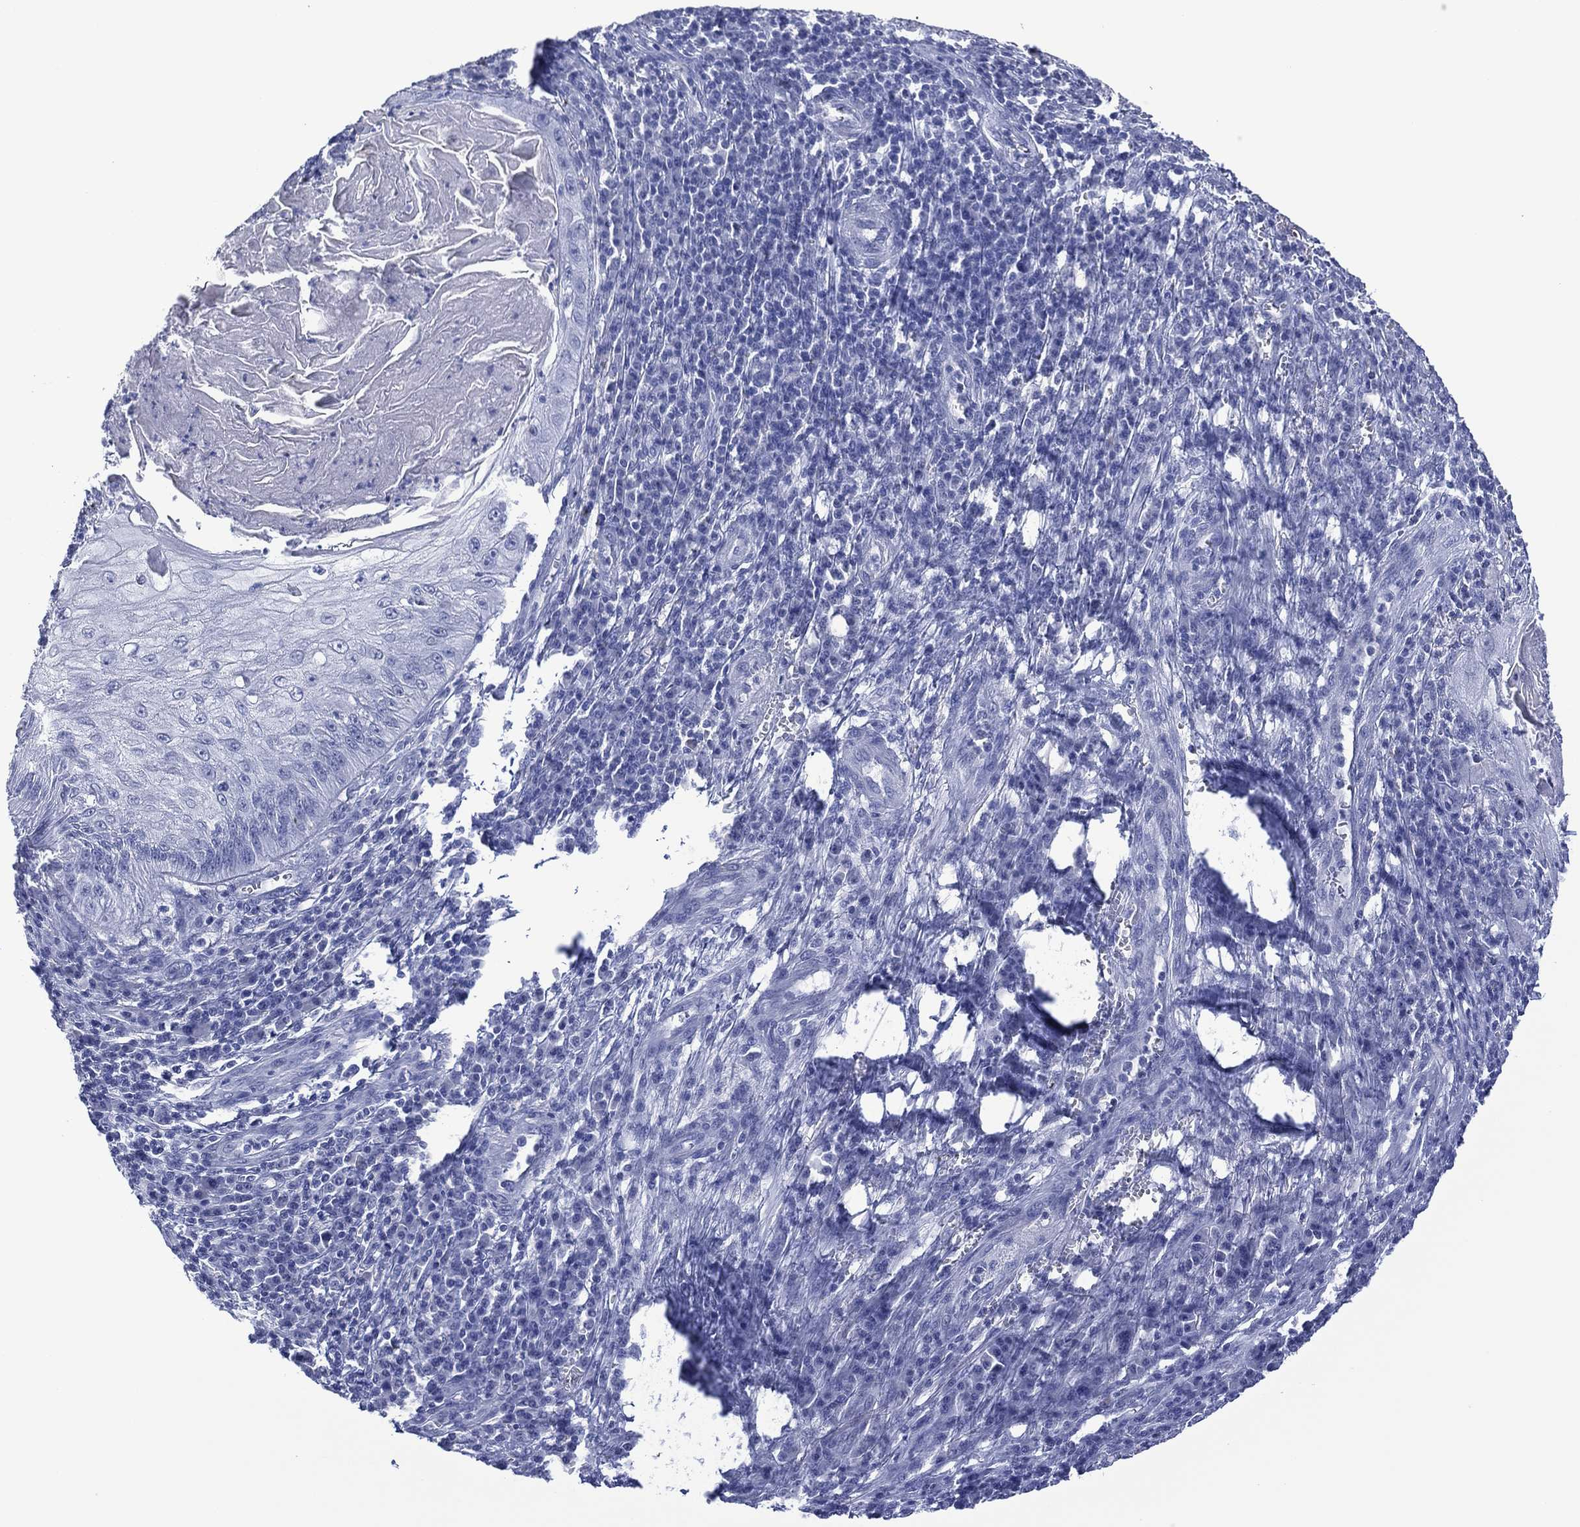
{"staining": {"intensity": "negative", "quantity": "none", "location": "none"}, "tissue": "skin cancer", "cell_type": "Tumor cells", "image_type": "cancer", "snomed": [{"axis": "morphology", "description": "Squamous cell carcinoma, NOS"}, {"axis": "topography", "description": "Skin"}], "caption": "Immunohistochemistry (IHC) photomicrograph of neoplastic tissue: squamous cell carcinoma (skin) stained with DAB (3,3'-diaminobenzidine) exhibits no significant protein staining in tumor cells.", "gene": "UTF1", "patient": {"sex": "male", "age": 70}}